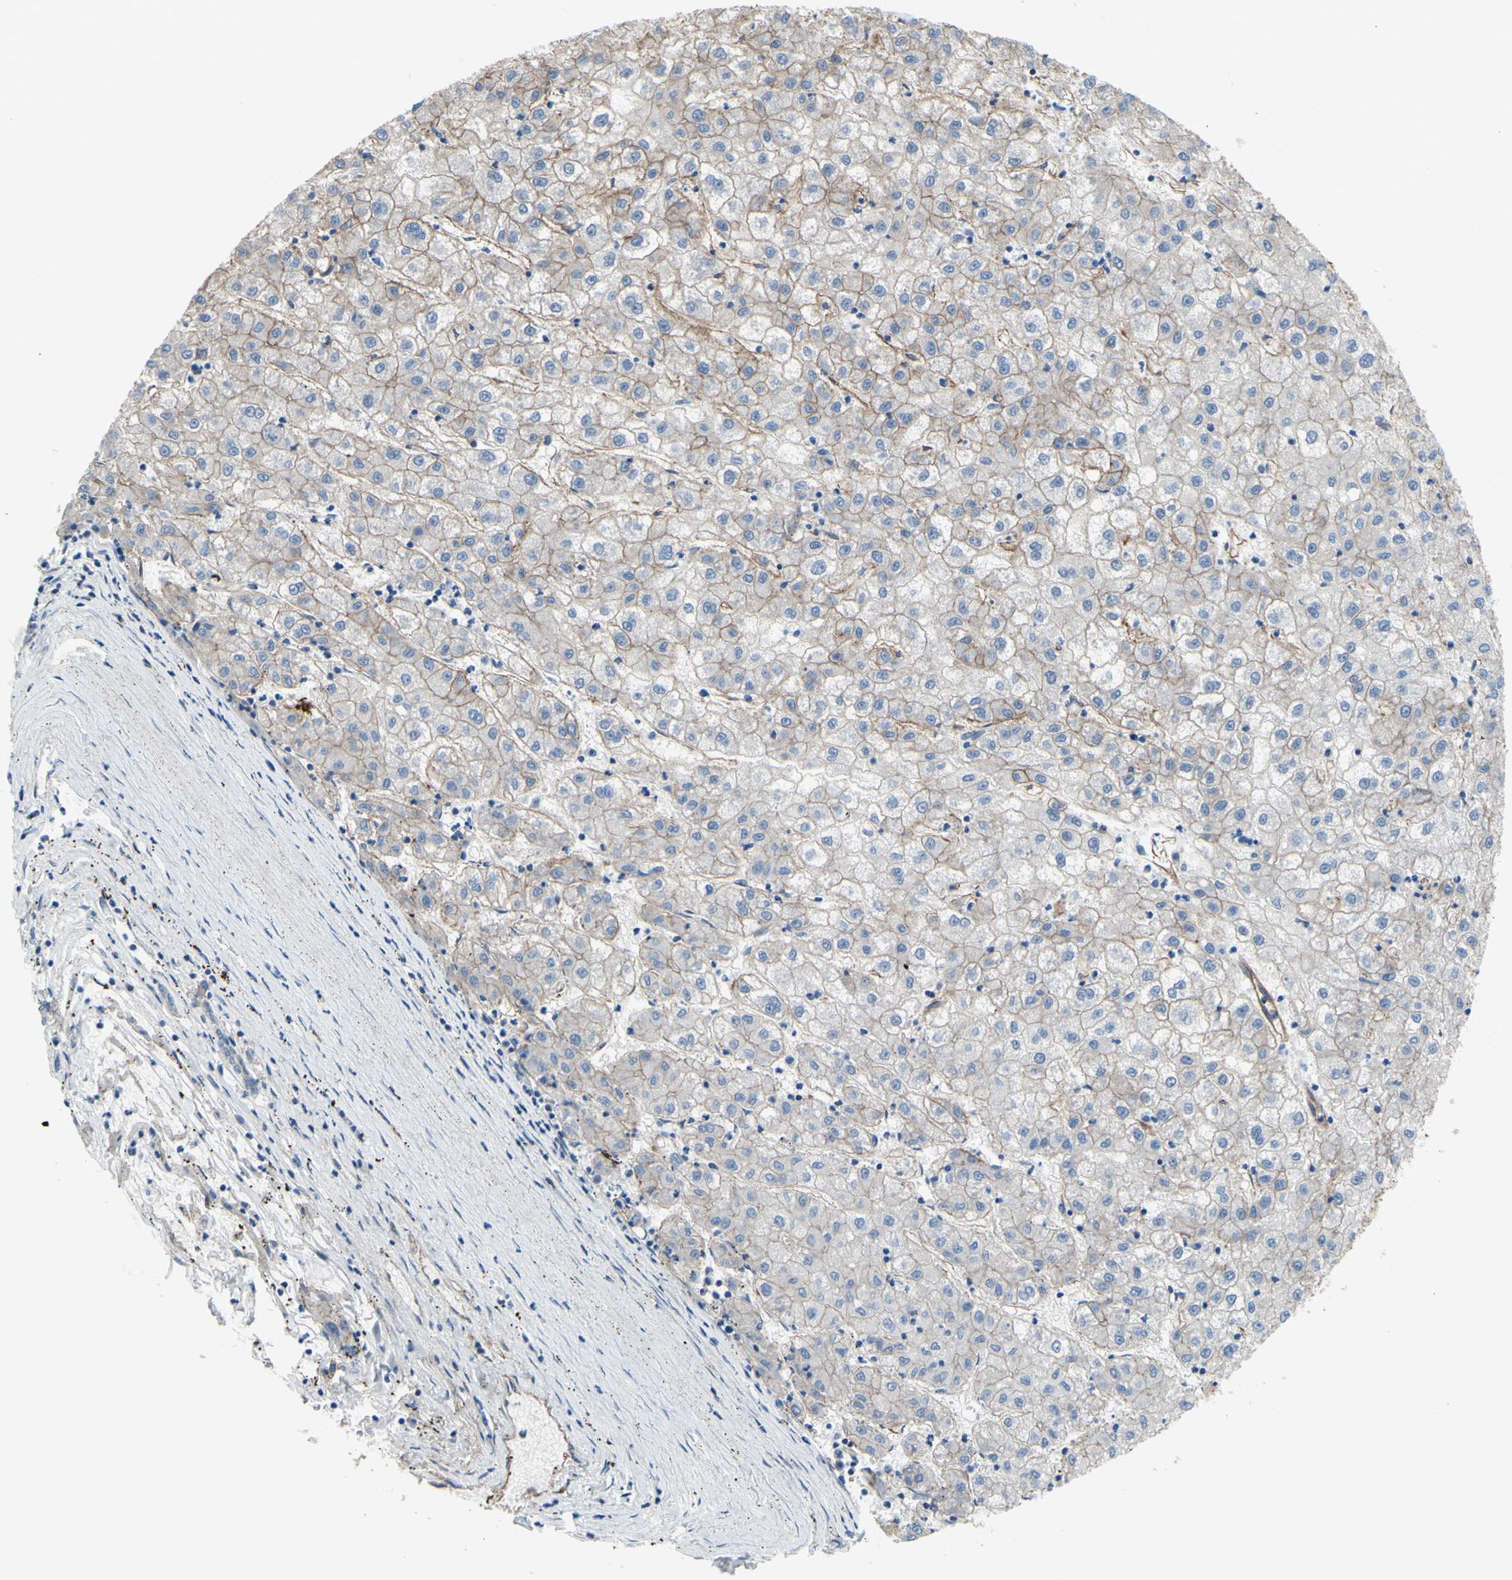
{"staining": {"intensity": "moderate", "quantity": ">75%", "location": "cytoplasmic/membranous"}, "tissue": "liver cancer", "cell_type": "Tumor cells", "image_type": "cancer", "snomed": [{"axis": "morphology", "description": "Carcinoma, Hepatocellular, NOS"}, {"axis": "topography", "description": "Liver"}], "caption": "This histopathology image reveals IHC staining of human liver cancer (hepatocellular carcinoma), with medium moderate cytoplasmic/membranous staining in approximately >75% of tumor cells.", "gene": "TPBG", "patient": {"sex": "male", "age": 72}}